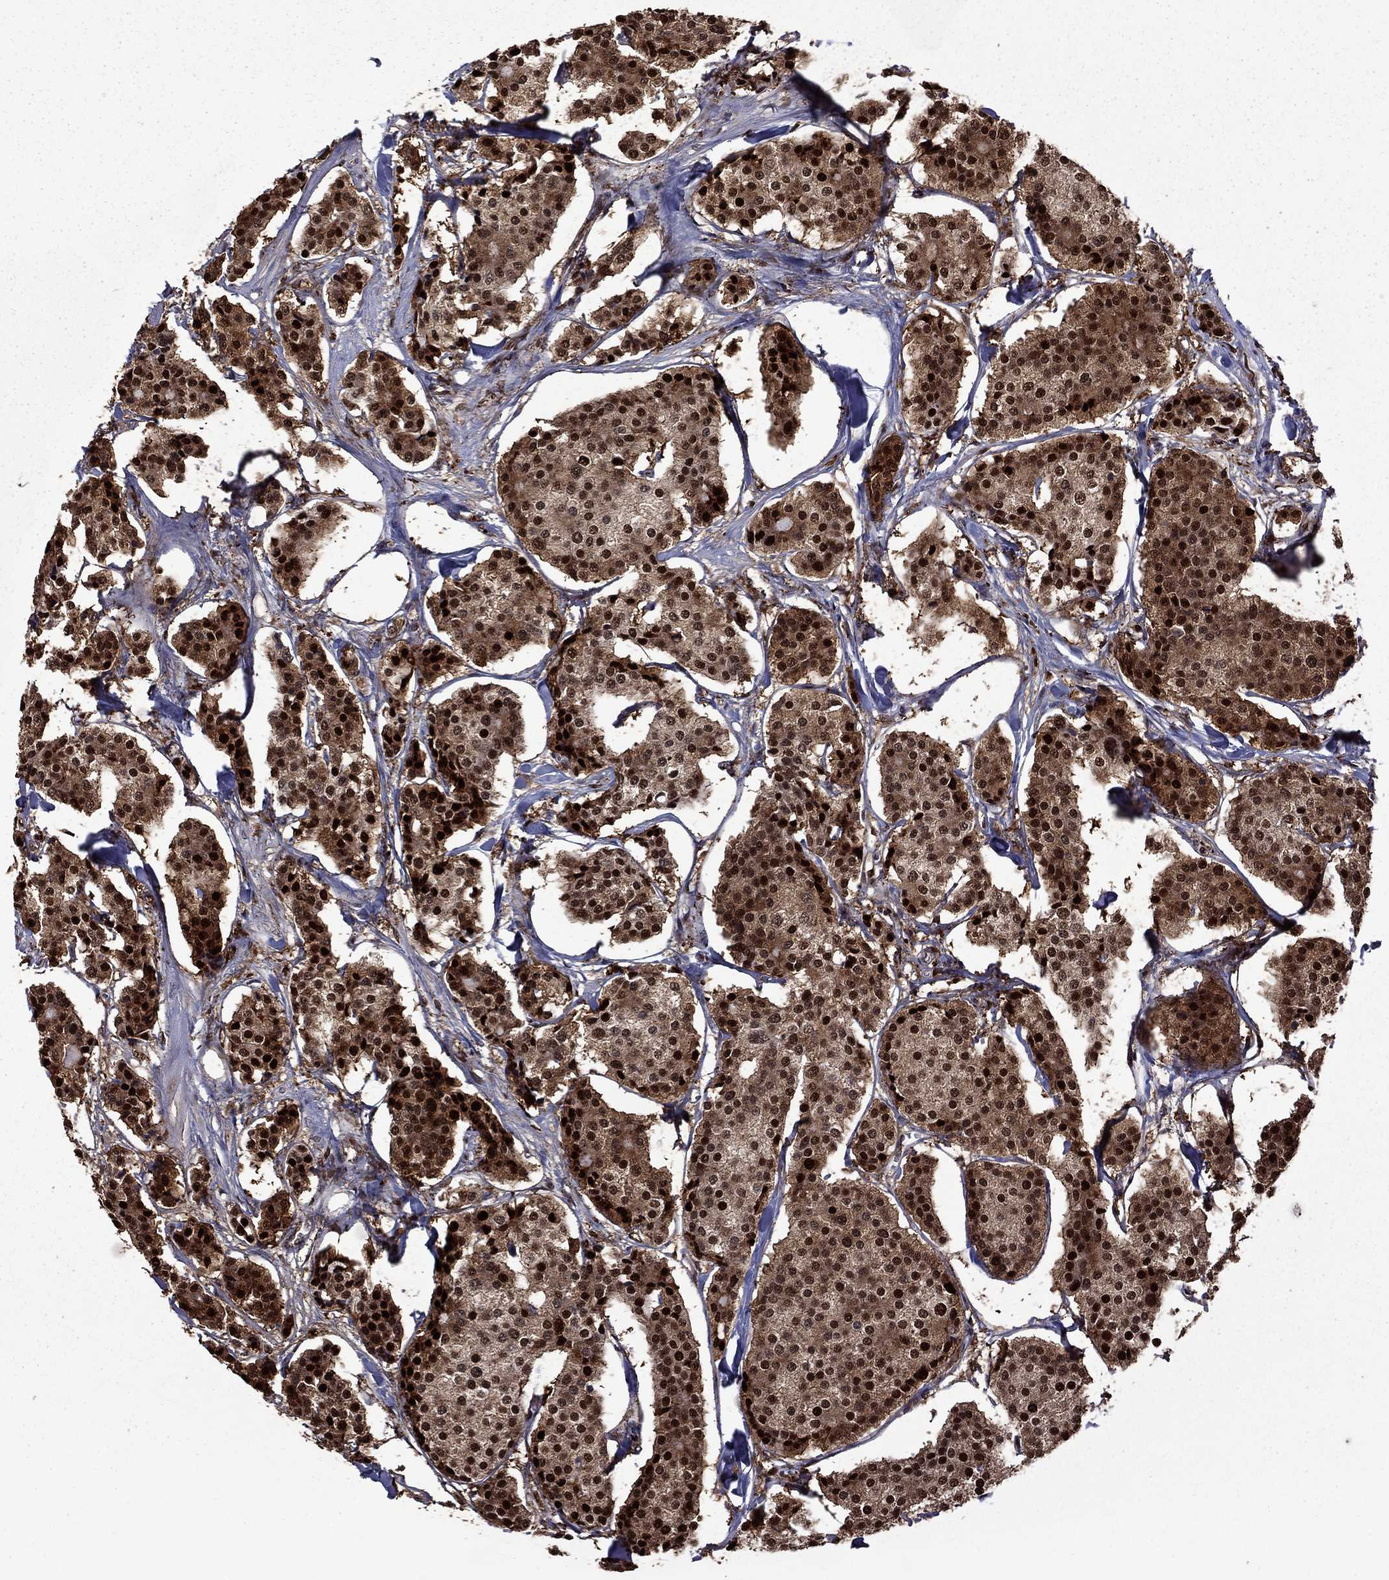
{"staining": {"intensity": "strong", "quantity": "25%-75%", "location": "cytoplasmic/membranous,nuclear"}, "tissue": "carcinoid", "cell_type": "Tumor cells", "image_type": "cancer", "snomed": [{"axis": "morphology", "description": "Carcinoid, malignant, NOS"}, {"axis": "topography", "description": "Small intestine"}], "caption": "Malignant carcinoid stained with DAB (3,3'-diaminobenzidine) immunohistochemistry (IHC) shows high levels of strong cytoplasmic/membranous and nuclear expression in approximately 25%-75% of tumor cells.", "gene": "APPBP2", "patient": {"sex": "female", "age": 65}}